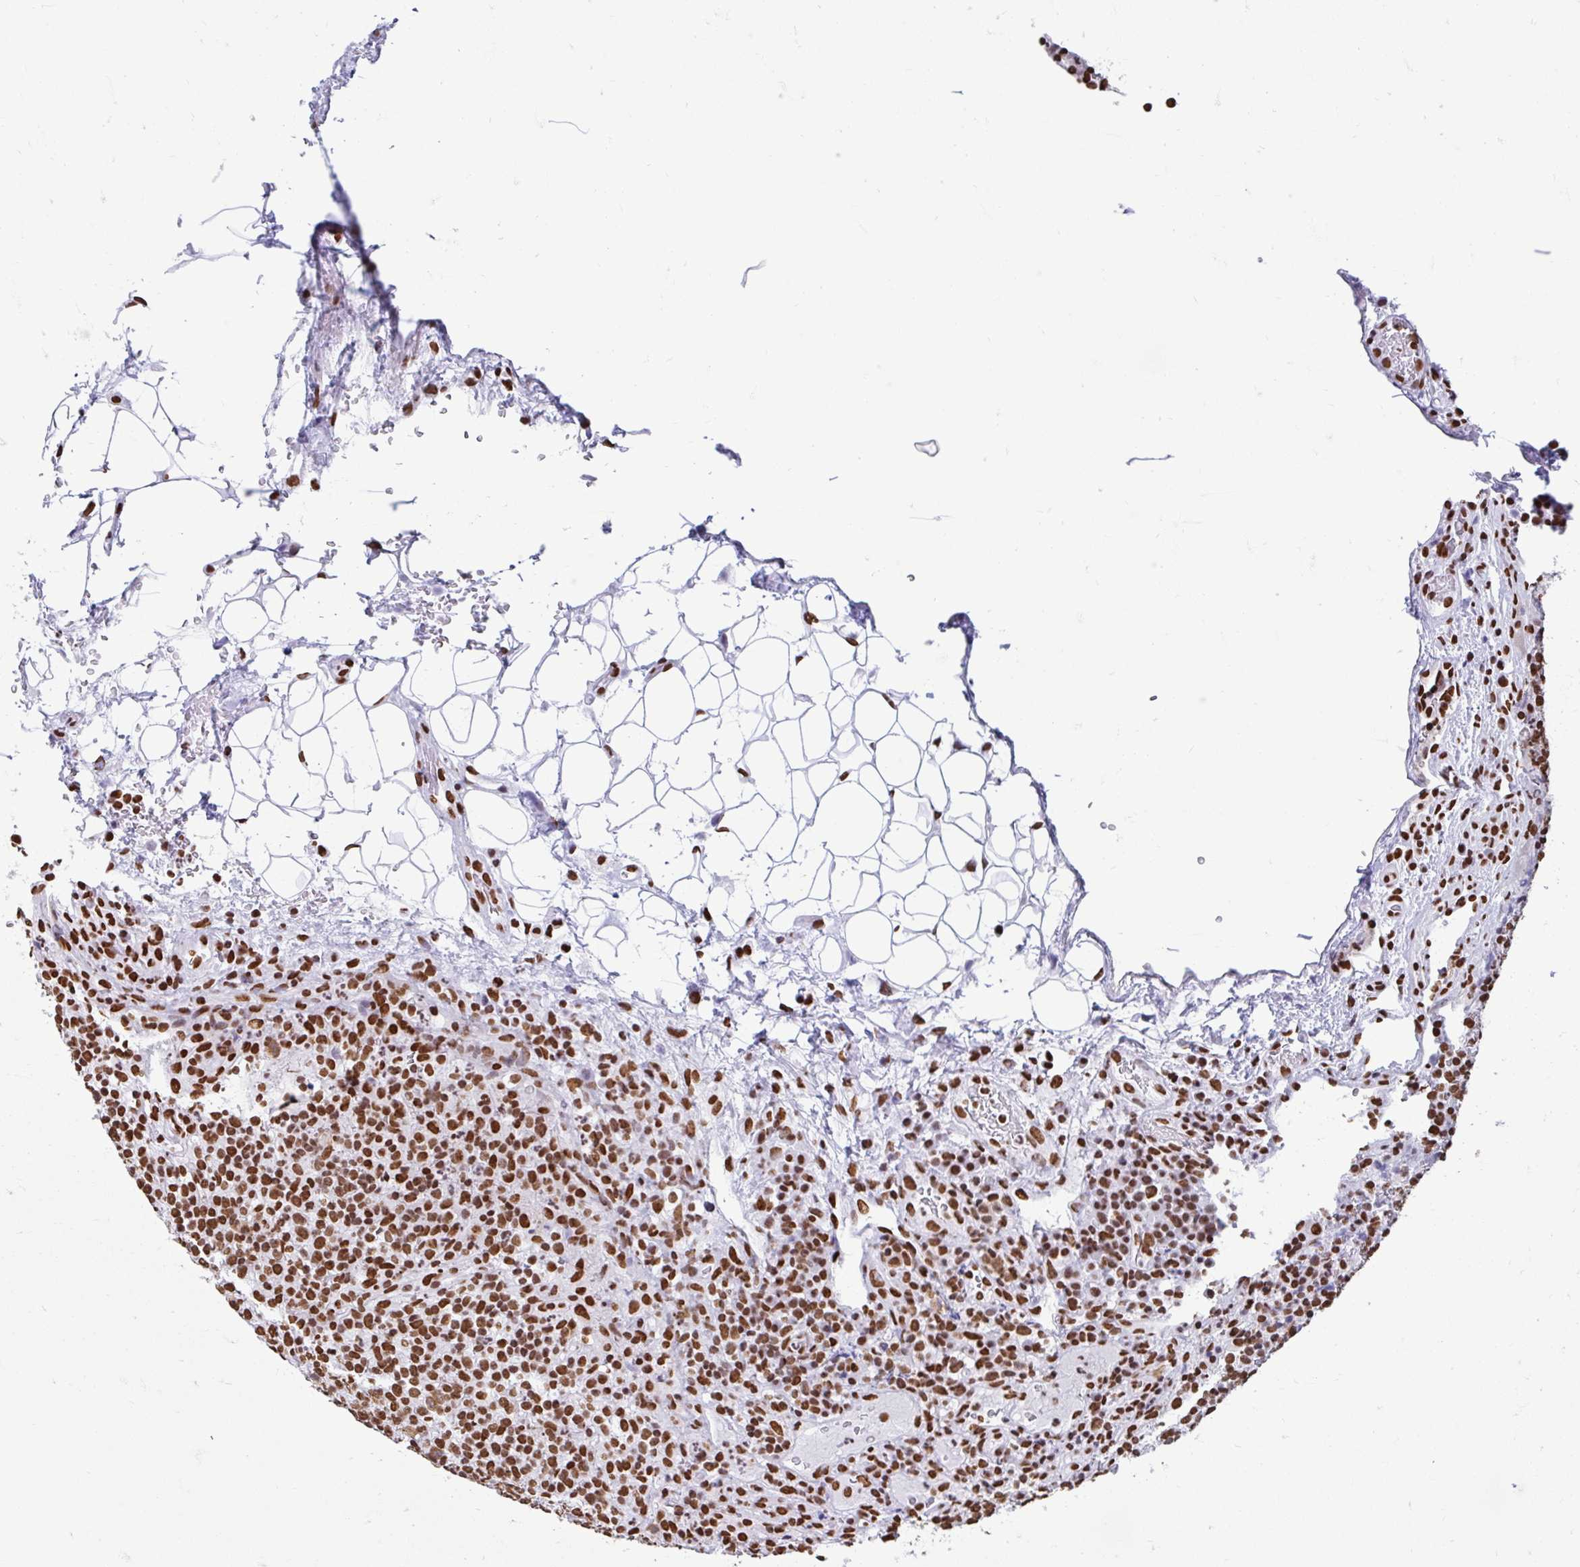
{"staining": {"intensity": "strong", "quantity": ">75%", "location": "nuclear"}, "tissue": "lymphoma", "cell_type": "Tumor cells", "image_type": "cancer", "snomed": [{"axis": "morphology", "description": "Malignant lymphoma, non-Hodgkin's type, High grade"}, {"axis": "topography", "description": "Lymph node"}], "caption": "High-power microscopy captured an IHC histopathology image of lymphoma, revealing strong nuclear expression in approximately >75% of tumor cells.", "gene": "KHDRBS1", "patient": {"sex": "male", "age": 54}}